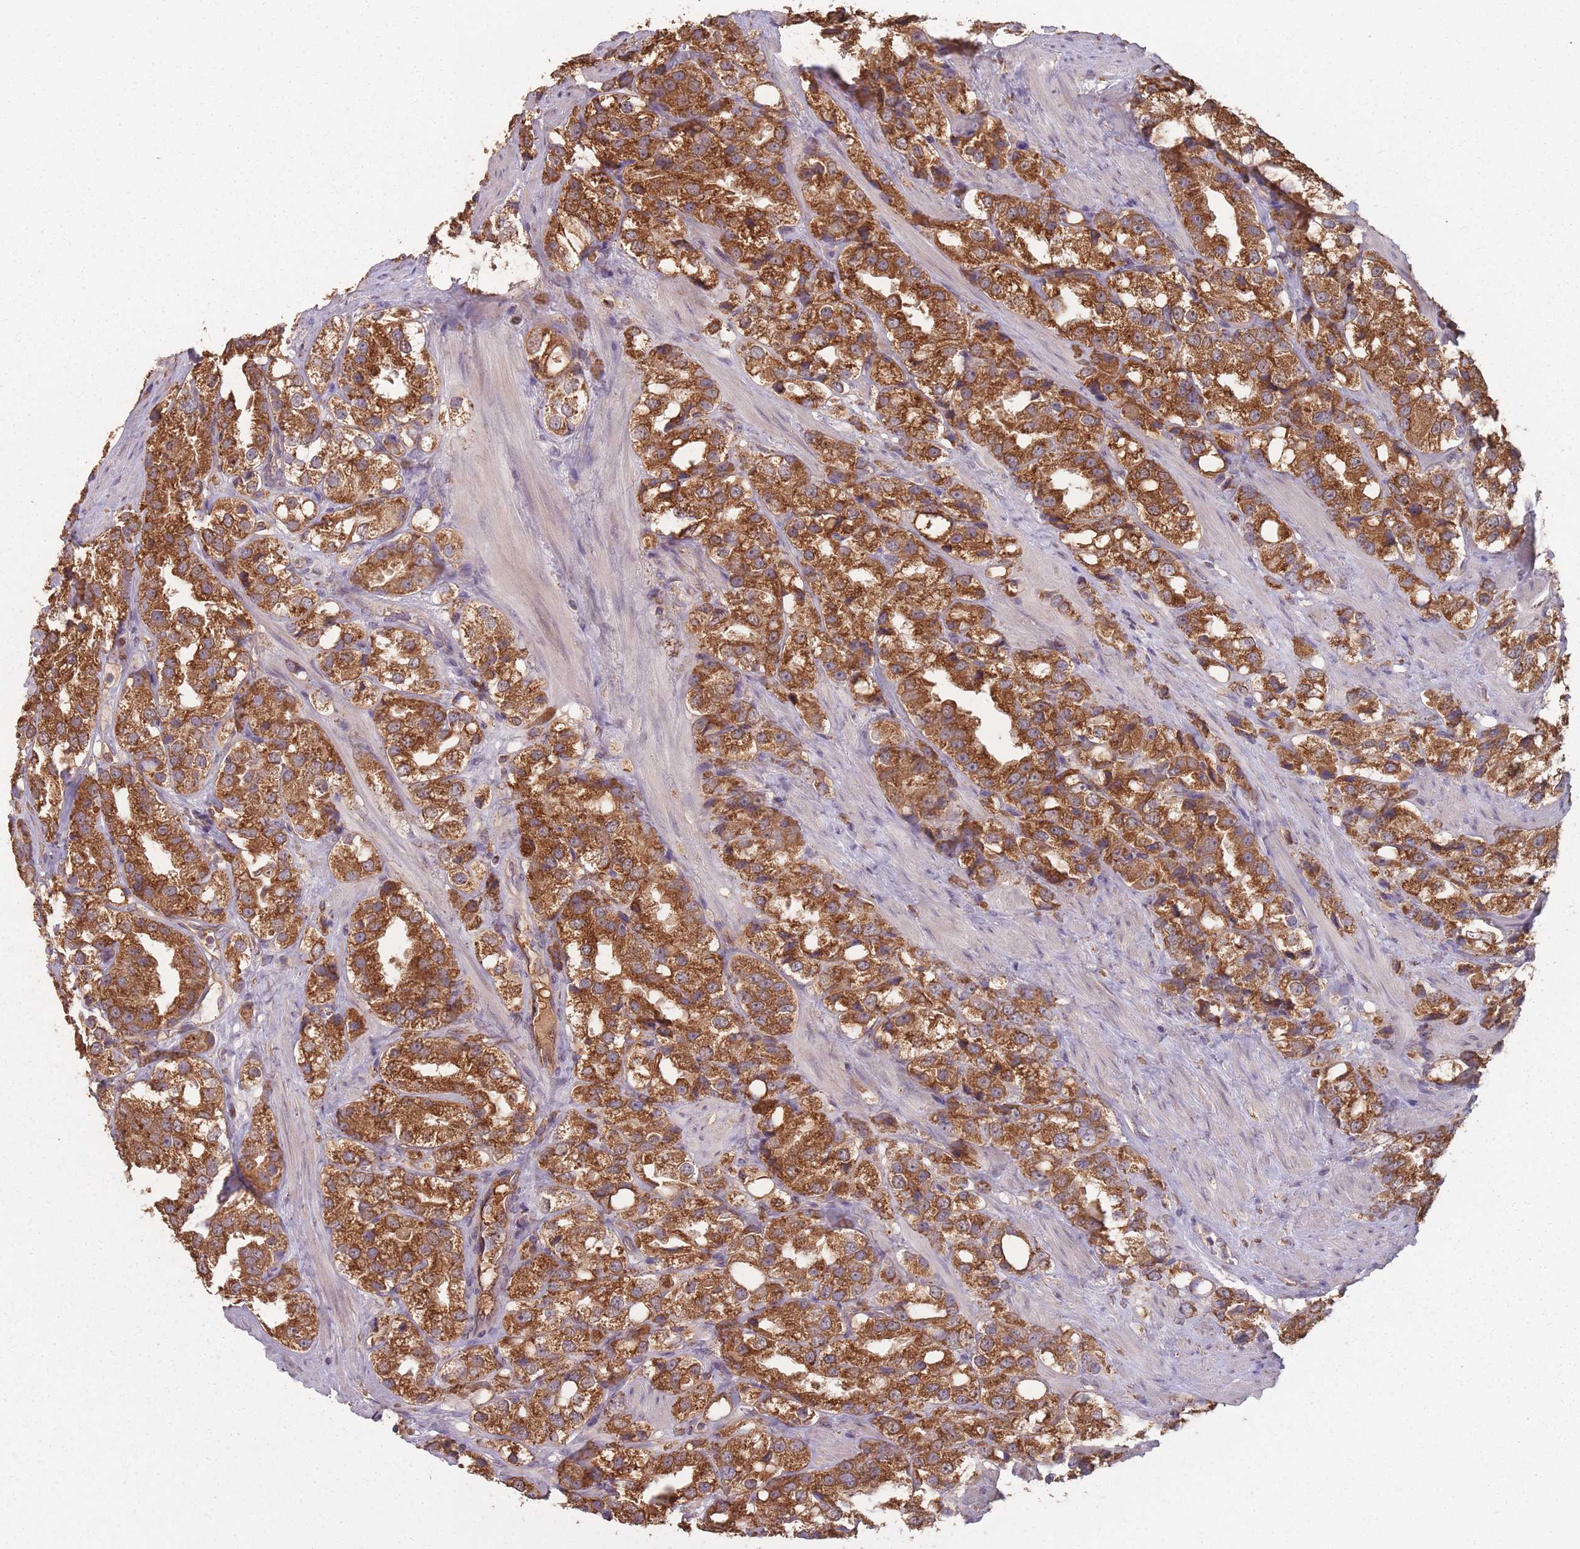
{"staining": {"intensity": "strong", "quantity": ">75%", "location": "cytoplasmic/membranous"}, "tissue": "prostate cancer", "cell_type": "Tumor cells", "image_type": "cancer", "snomed": [{"axis": "morphology", "description": "Adenocarcinoma, NOS"}, {"axis": "topography", "description": "Prostate"}], "caption": "Protein staining of prostate adenocarcinoma tissue shows strong cytoplasmic/membranous expression in approximately >75% of tumor cells.", "gene": "SANBR", "patient": {"sex": "male", "age": 79}}